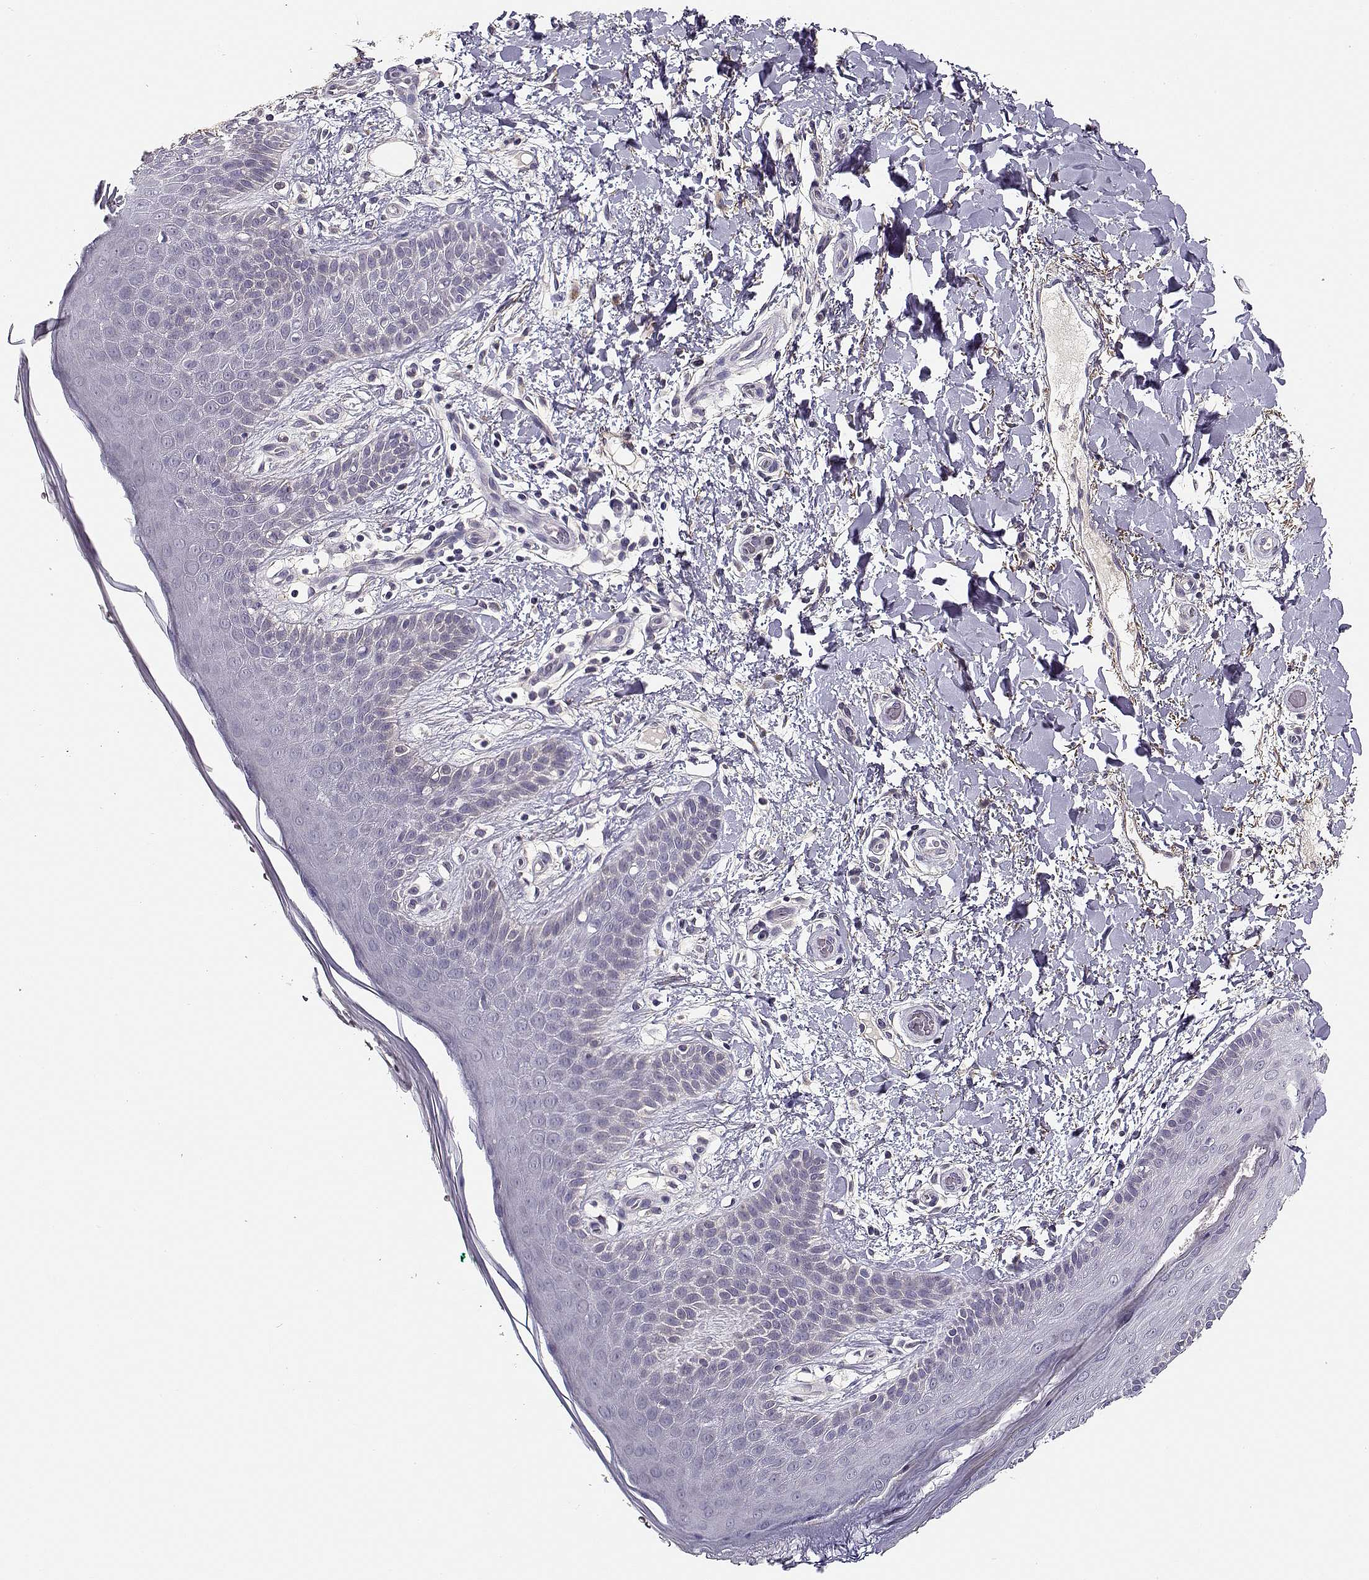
{"staining": {"intensity": "negative", "quantity": "none", "location": "none"}, "tissue": "skin", "cell_type": "Epidermal cells", "image_type": "normal", "snomed": [{"axis": "morphology", "description": "Normal tissue, NOS"}, {"axis": "topography", "description": "Anal"}], "caption": "Protein analysis of benign skin exhibits no significant positivity in epidermal cells.", "gene": "TMEM145", "patient": {"sex": "male", "age": 36}}